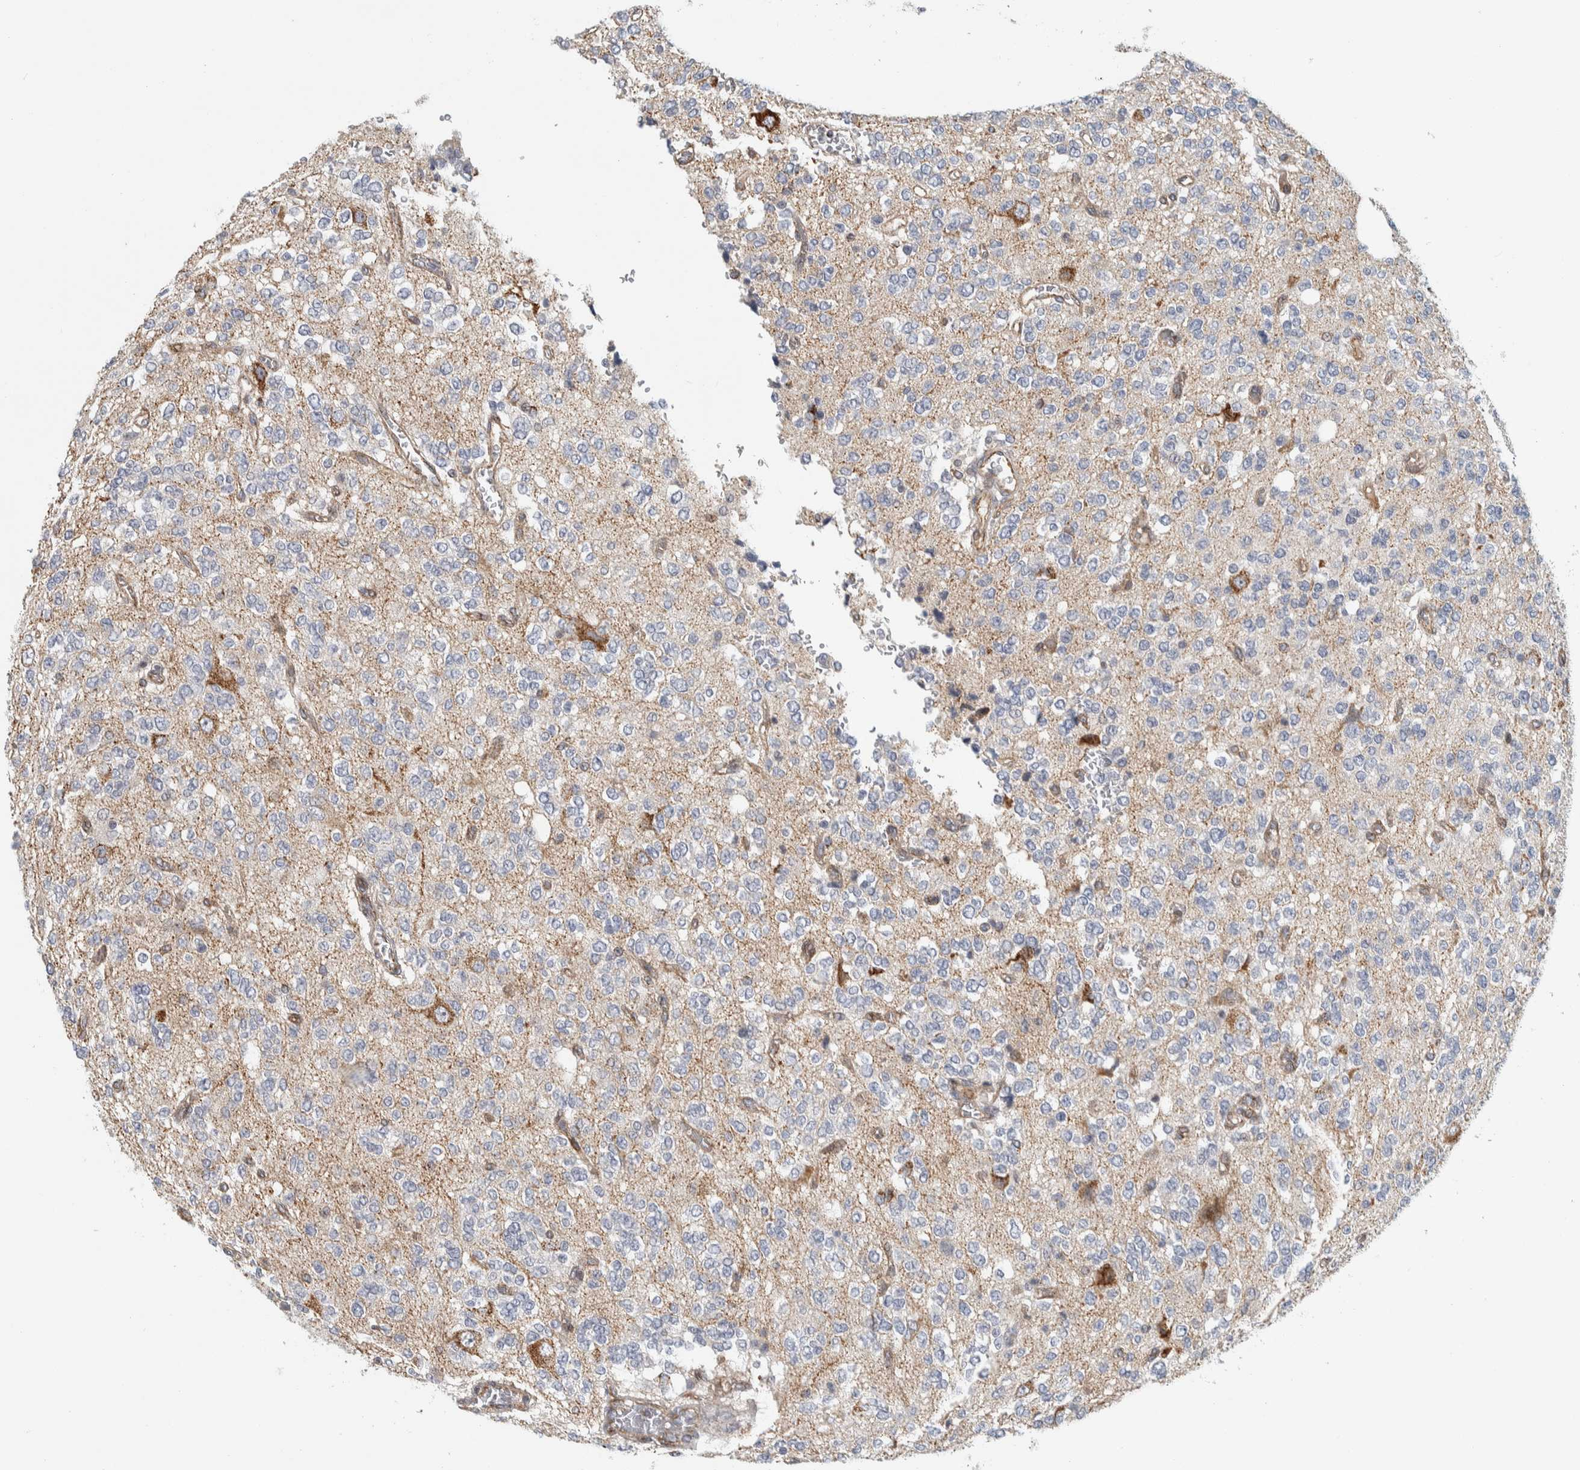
{"staining": {"intensity": "weak", "quantity": "<25%", "location": "cytoplasmic/membranous"}, "tissue": "glioma", "cell_type": "Tumor cells", "image_type": "cancer", "snomed": [{"axis": "morphology", "description": "Glioma, malignant, Low grade"}, {"axis": "topography", "description": "Brain"}], "caption": "Glioma stained for a protein using IHC reveals no expression tumor cells.", "gene": "AFP", "patient": {"sex": "male", "age": 38}}